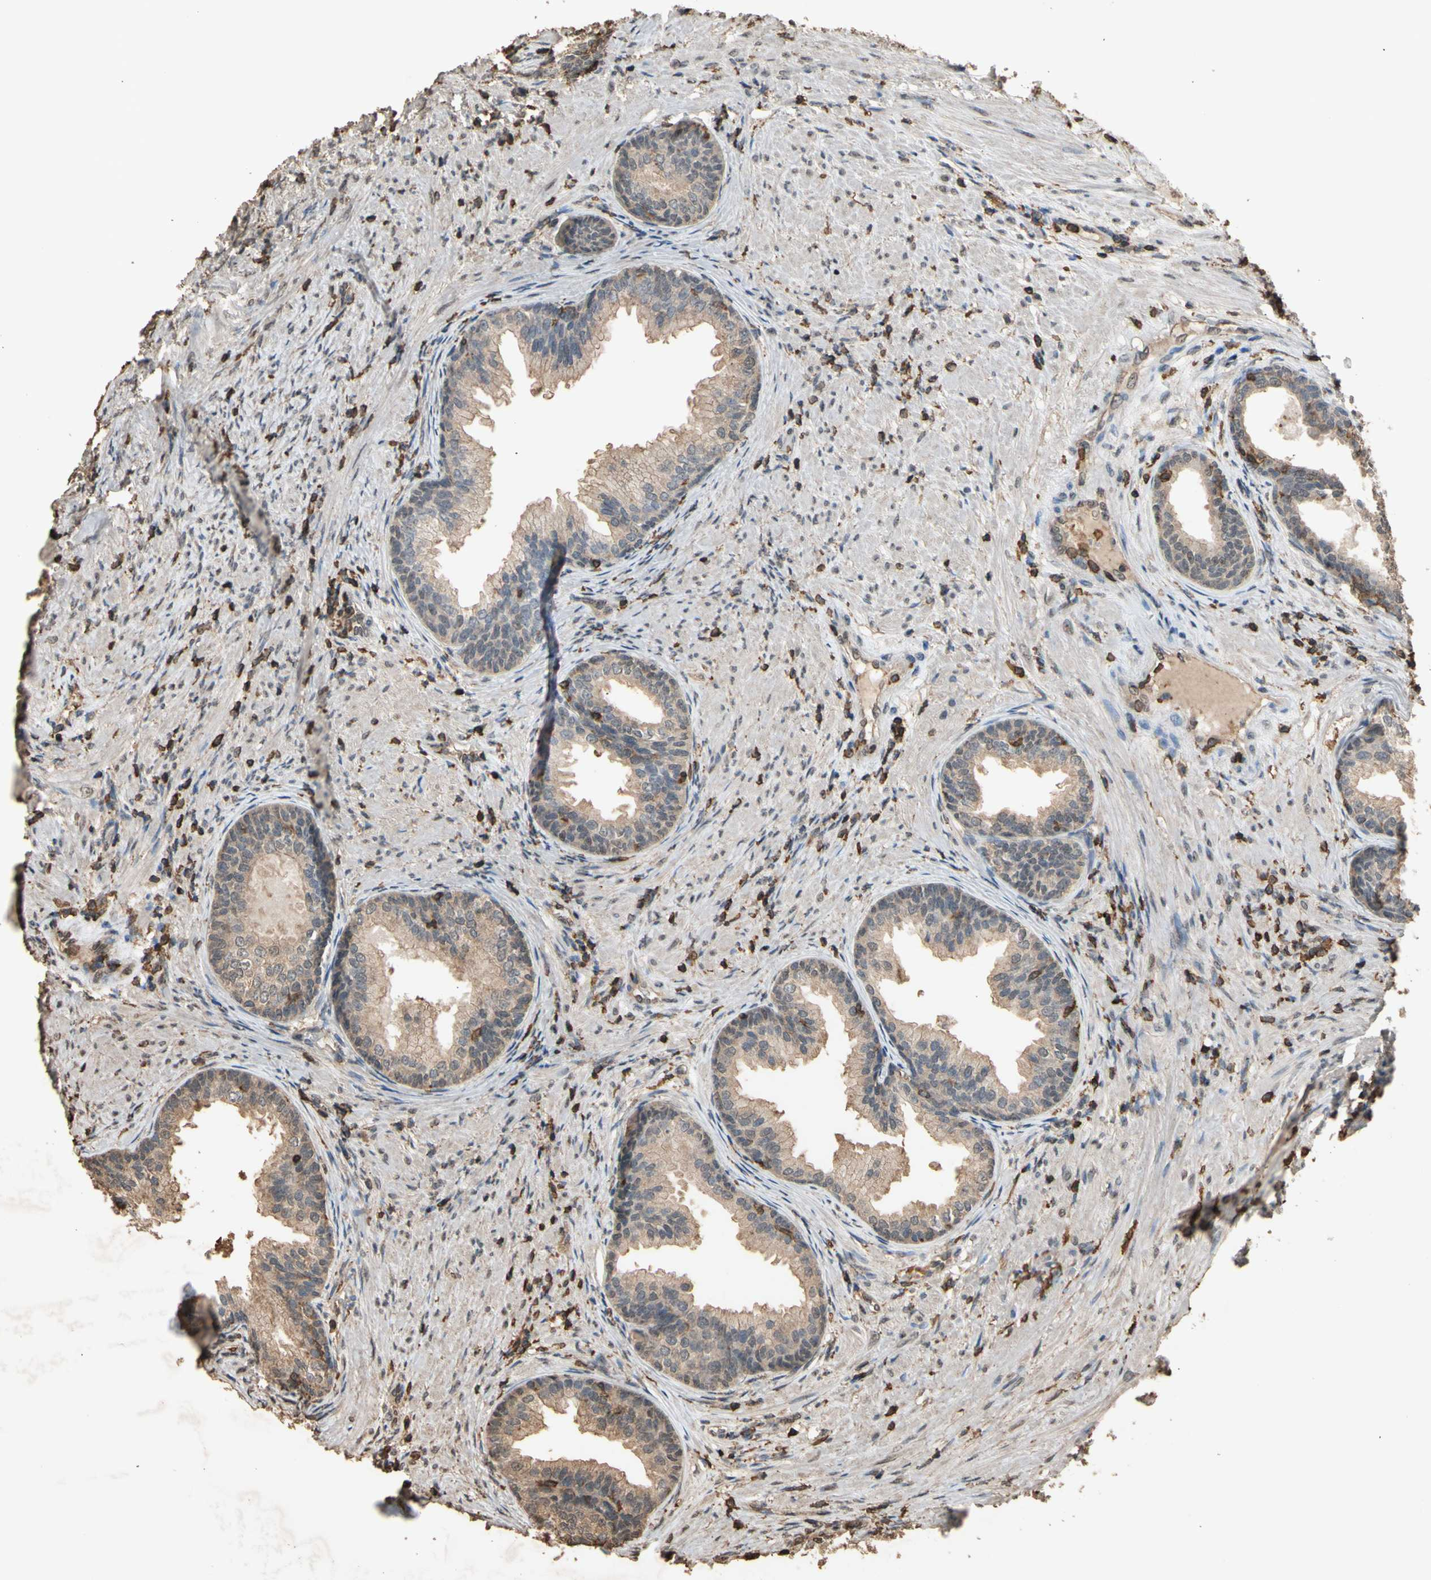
{"staining": {"intensity": "moderate", "quantity": ">75%", "location": "cytoplasmic/membranous"}, "tissue": "prostate", "cell_type": "Glandular cells", "image_type": "normal", "snomed": [{"axis": "morphology", "description": "Normal tissue, NOS"}, {"axis": "topography", "description": "Prostate"}], "caption": "Protein expression by immunohistochemistry shows moderate cytoplasmic/membranous staining in about >75% of glandular cells in unremarkable prostate. (Brightfield microscopy of DAB IHC at high magnification).", "gene": "TNFSF13B", "patient": {"sex": "male", "age": 76}}